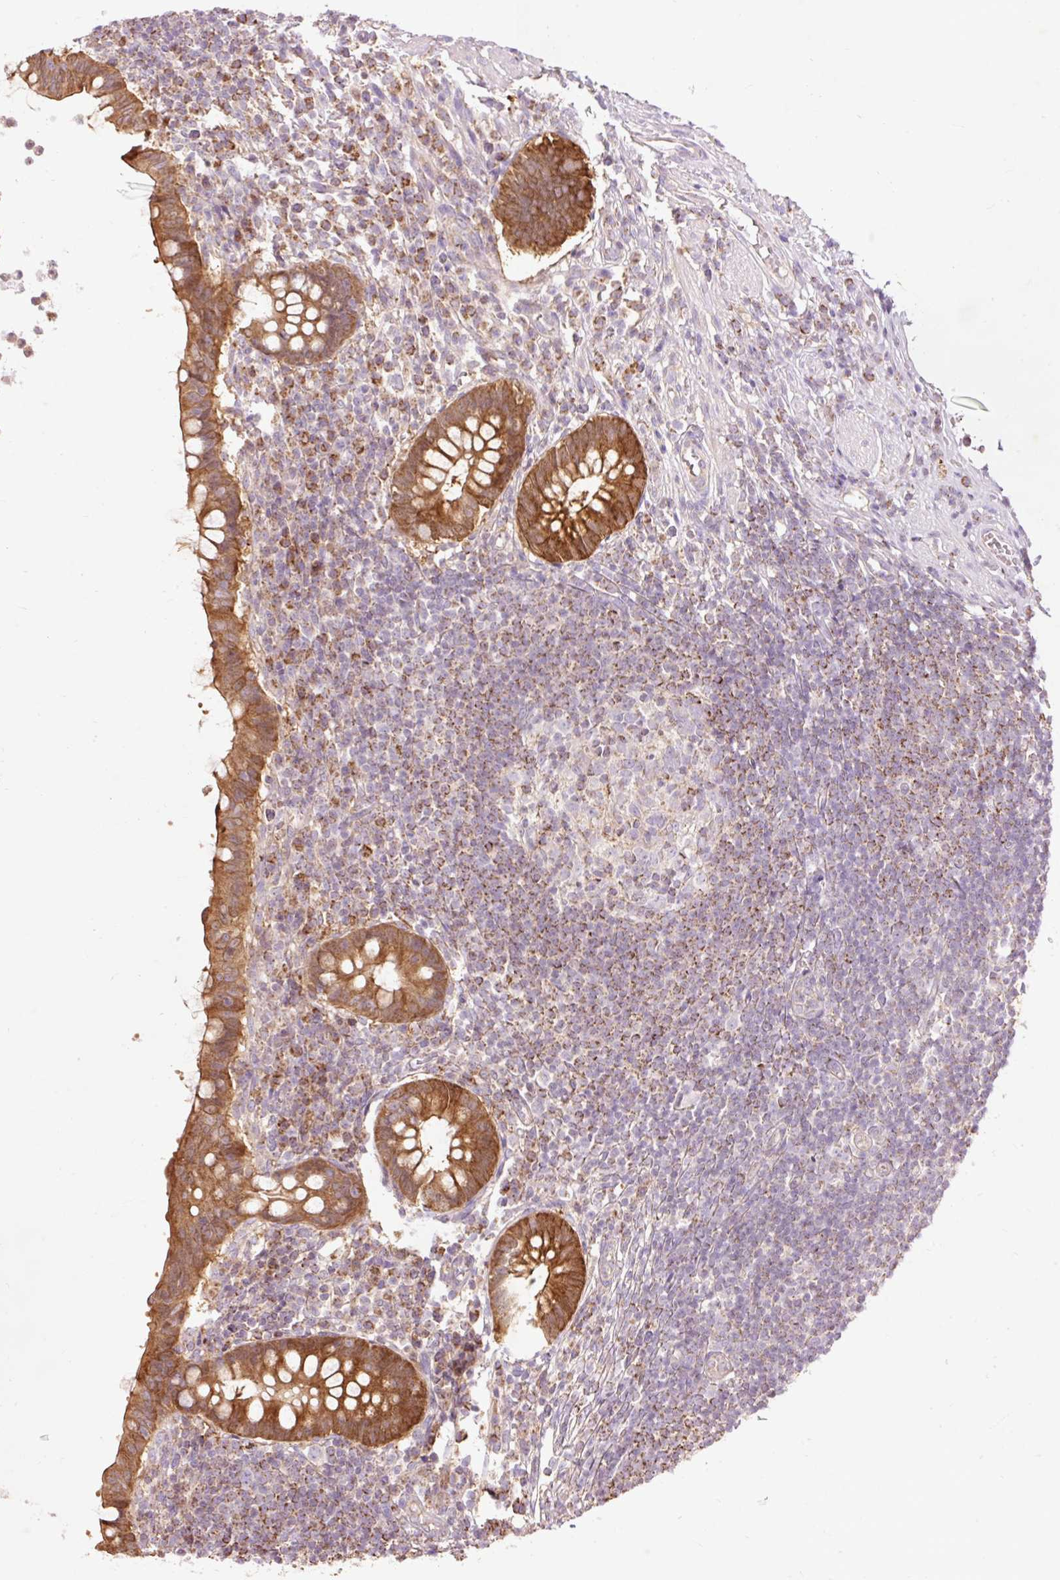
{"staining": {"intensity": "strong", "quantity": ">75%", "location": "cytoplasmic/membranous"}, "tissue": "appendix", "cell_type": "Glandular cells", "image_type": "normal", "snomed": [{"axis": "morphology", "description": "Normal tissue, NOS"}, {"axis": "topography", "description": "Appendix"}], "caption": "A brown stain shows strong cytoplasmic/membranous staining of a protein in glandular cells of benign appendix. (IHC, brightfield microscopy, high magnification).", "gene": "PRDX5", "patient": {"sex": "female", "age": 56}}